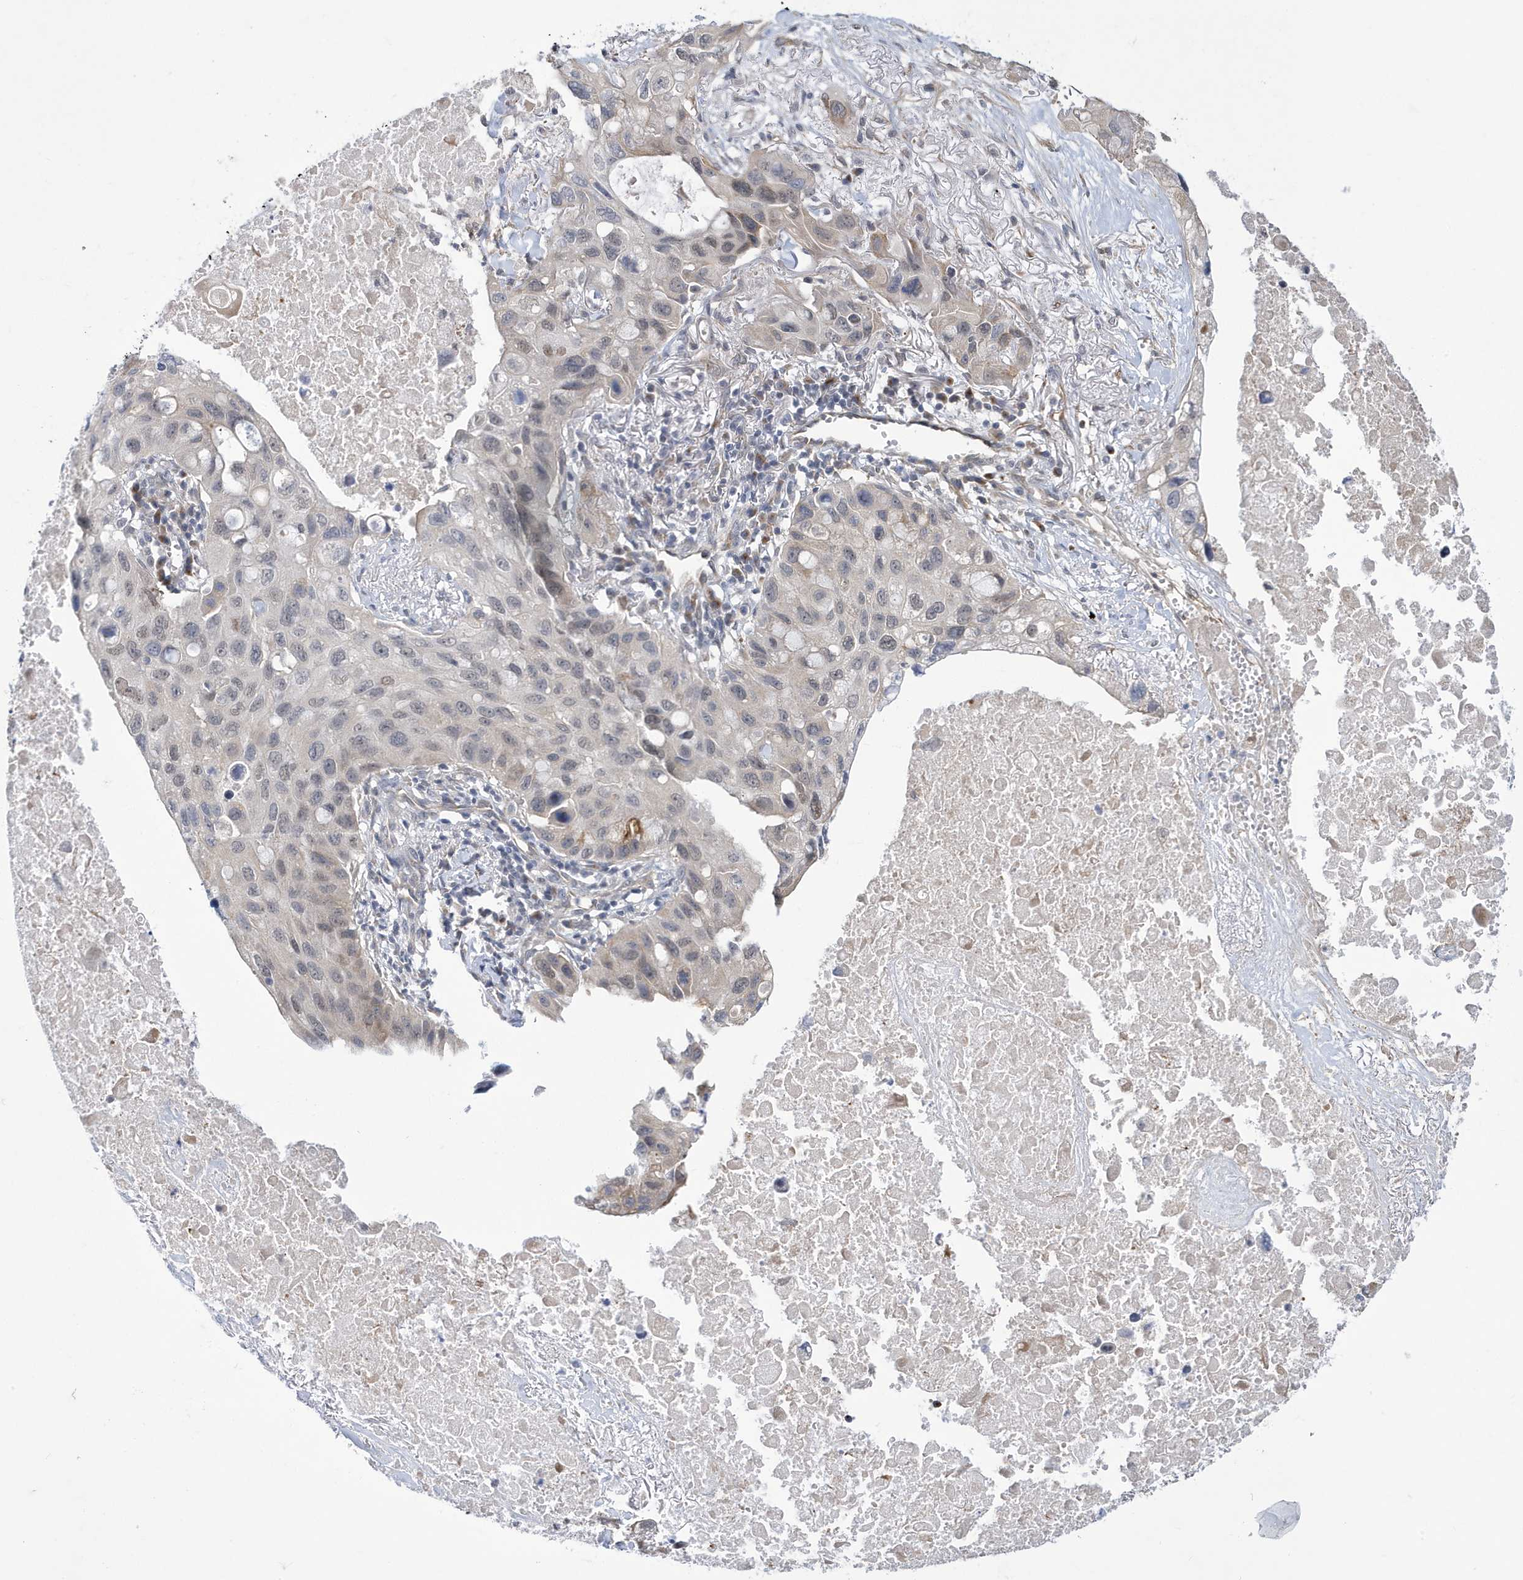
{"staining": {"intensity": "weak", "quantity": "25%-75%", "location": "nuclear"}, "tissue": "lung cancer", "cell_type": "Tumor cells", "image_type": "cancer", "snomed": [{"axis": "morphology", "description": "Squamous cell carcinoma, NOS"}, {"axis": "topography", "description": "Lung"}], "caption": "Tumor cells reveal low levels of weak nuclear expression in approximately 25%-75% of cells in human squamous cell carcinoma (lung).", "gene": "ZNF654", "patient": {"sex": "female", "age": 73}}